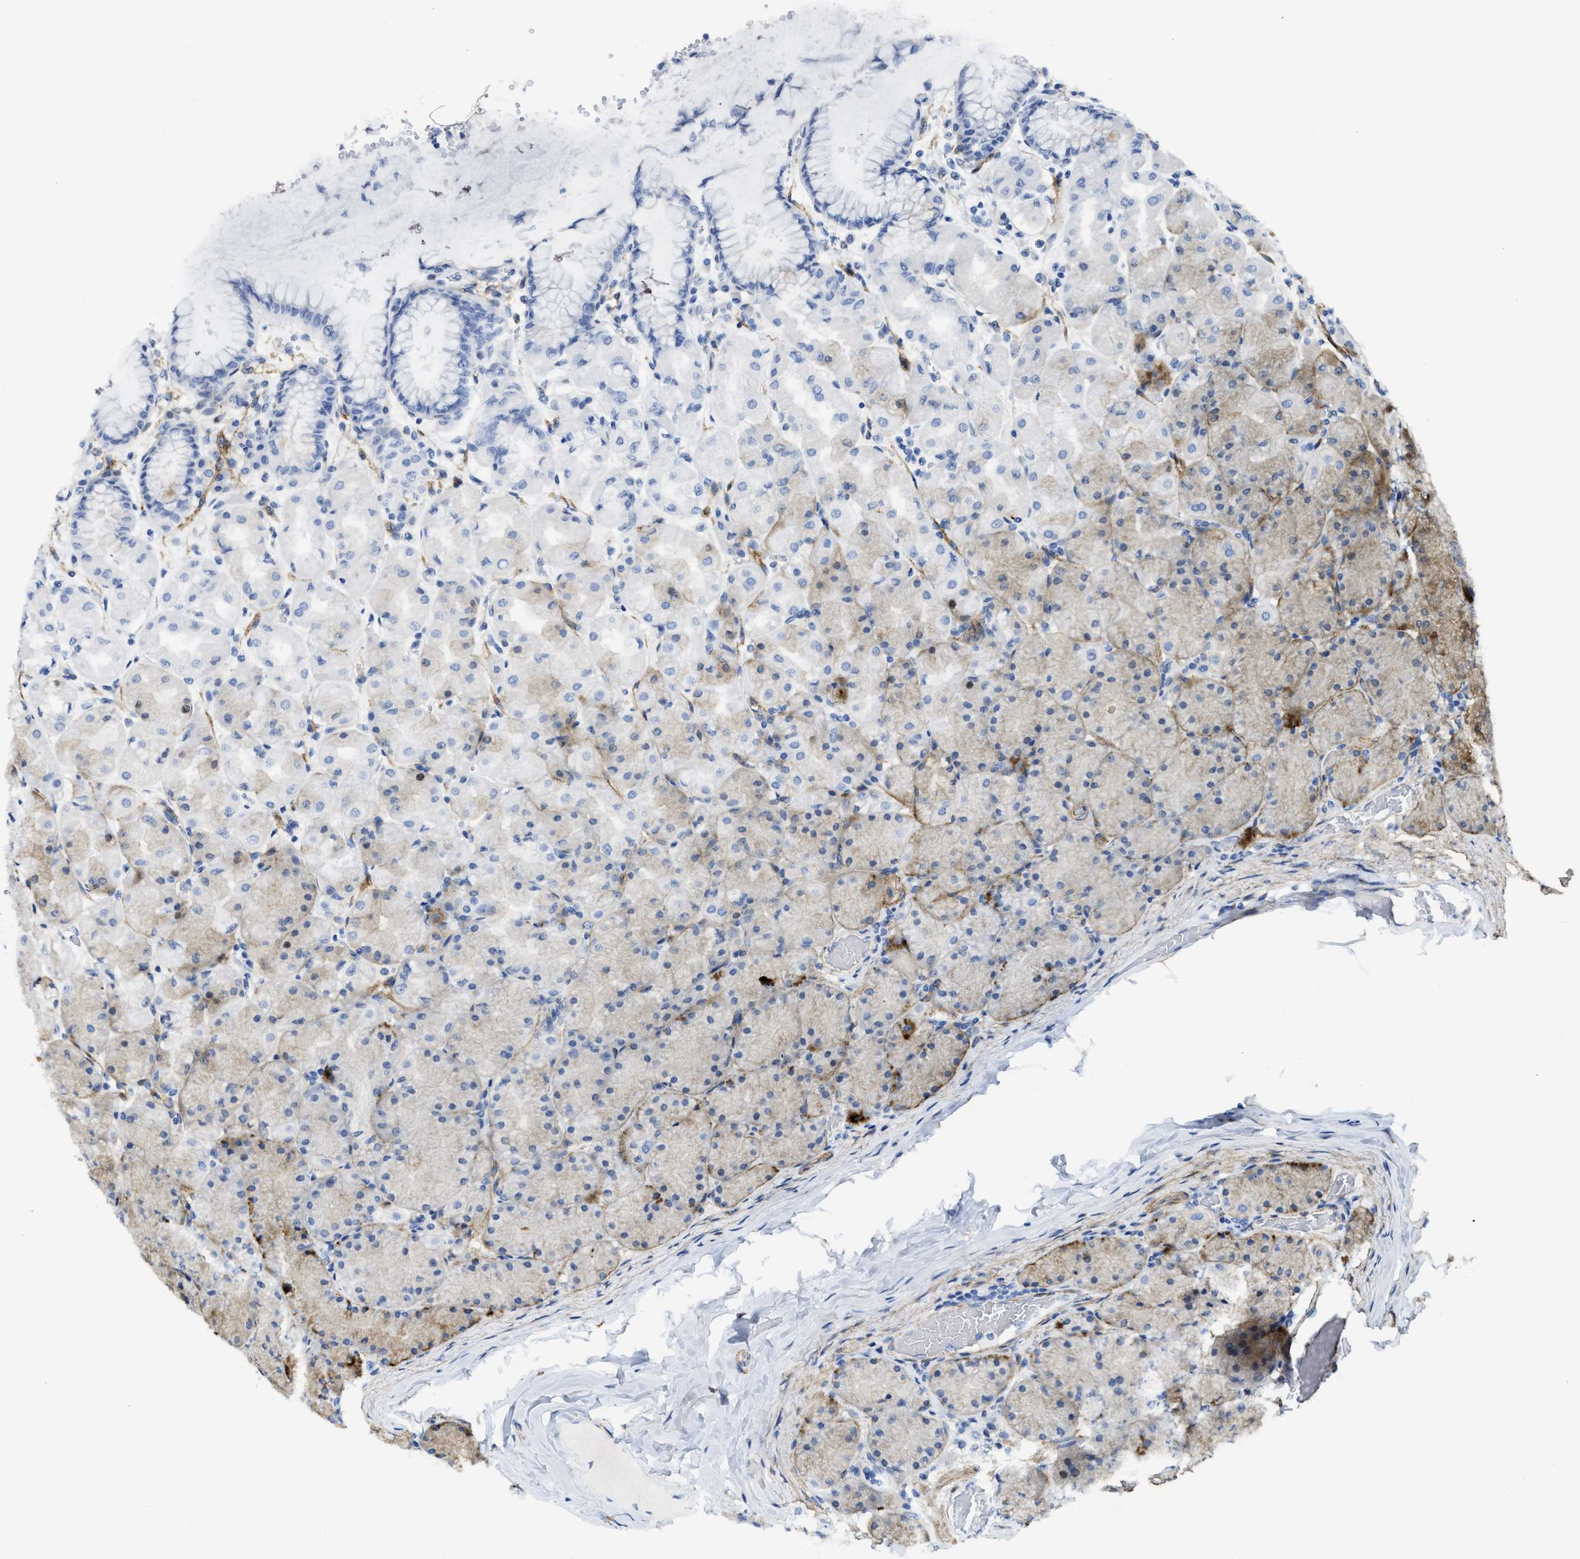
{"staining": {"intensity": "weak", "quantity": "25%-75%", "location": "cytoplasmic/membranous"}, "tissue": "stomach", "cell_type": "Glandular cells", "image_type": "normal", "snomed": [{"axis": "morphology", "description": "Normal tissue, NOS"}, {"axis": "topography", "description": "Stomach, upper"}], "caption": "Protein staining of benign stomach reveals weak cytoplasmic/membranous expression in approximately 25%-75% of glandular cells.", "gene": "TUB", "patient": {"sex": "female", "age": 56}}